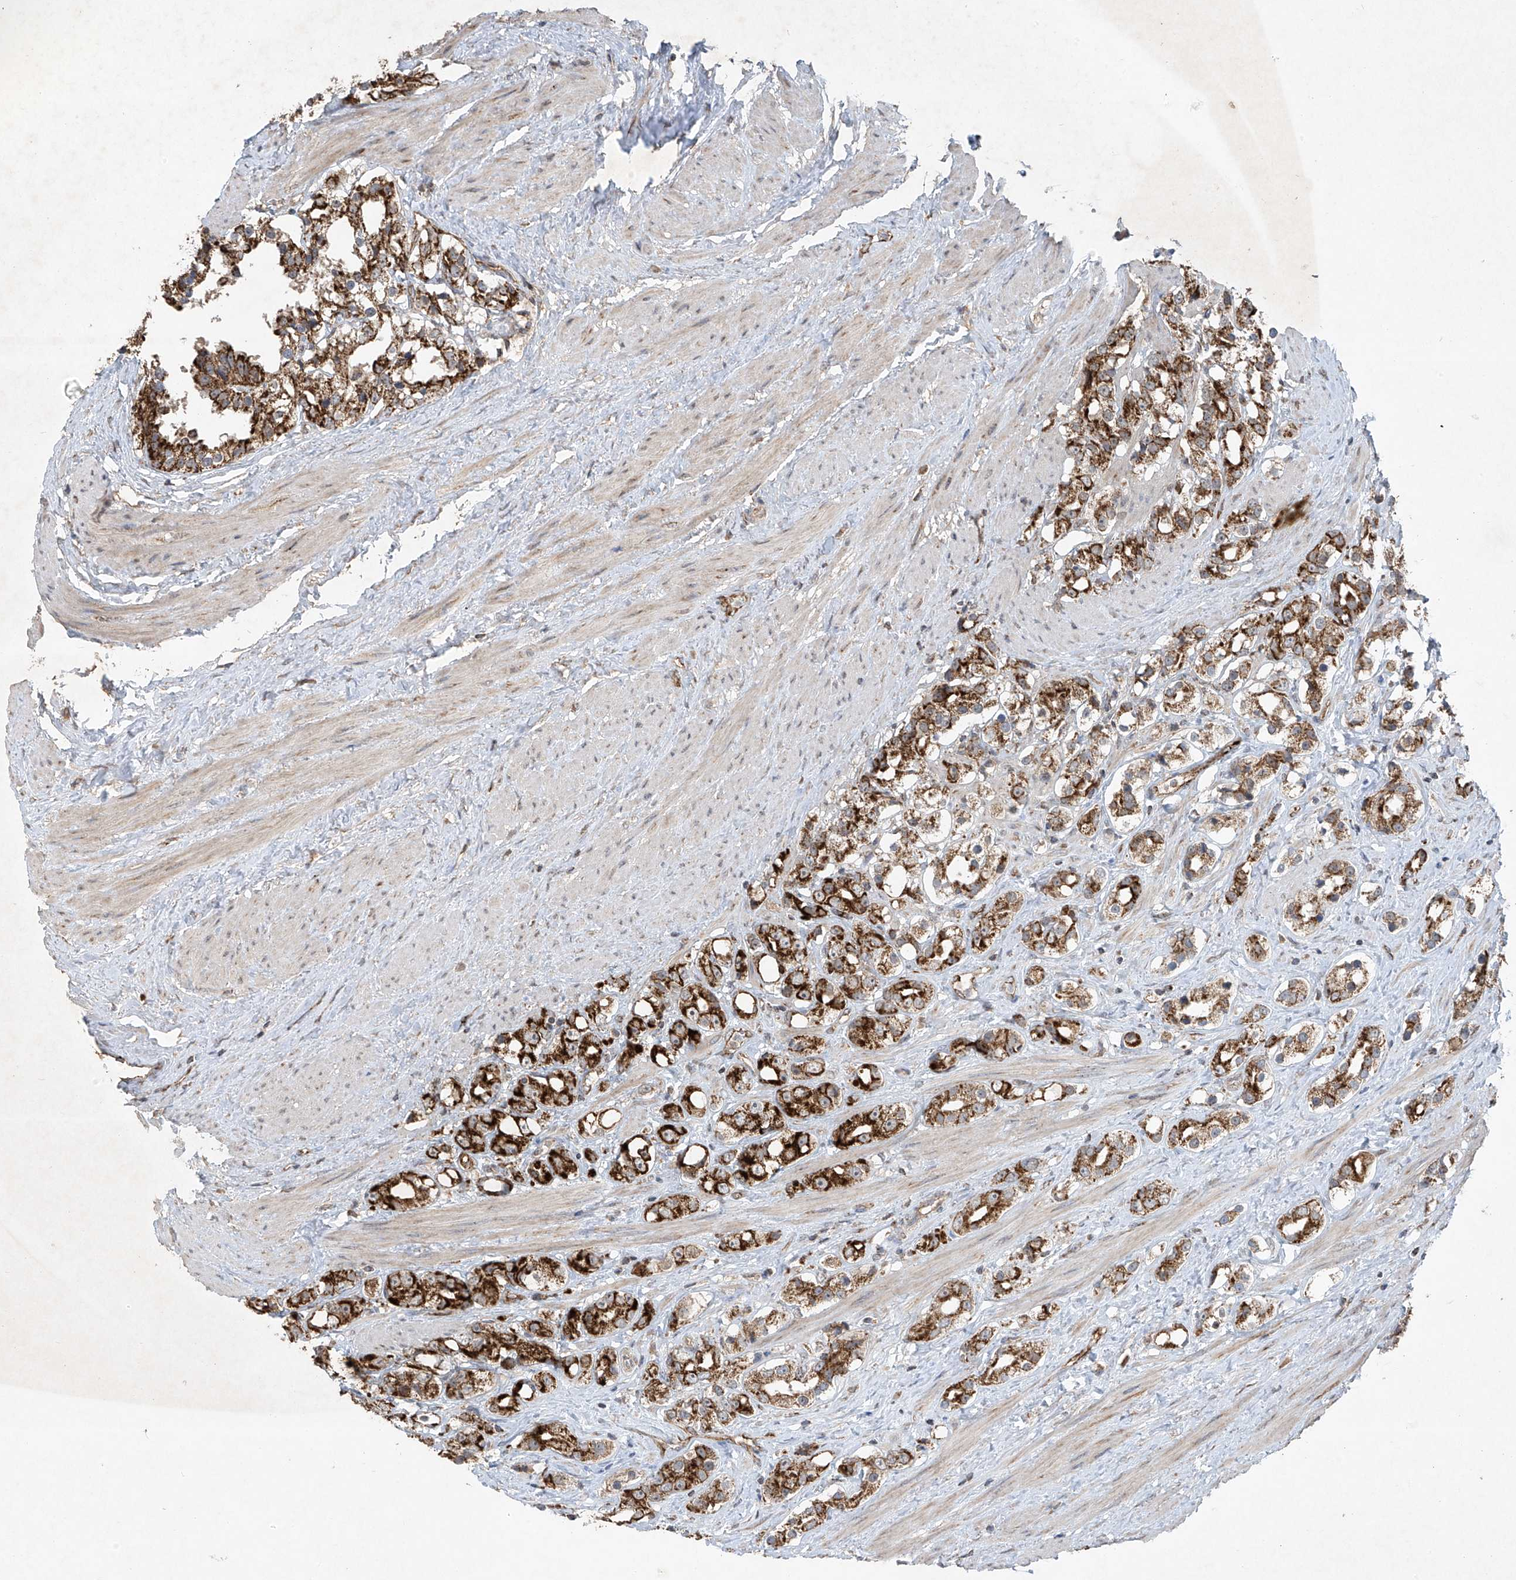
{"staining": {"intensity": "strong", "quantity": ">75%", "location": "cytoplasmic/membranous"}, "tissue": "prostate cancer", "cell_type": "Tumor cells", "image_type": "cancer", "snomed": [{"axis": "morphology", "description": "Adenocarcinoma, NOS"}, {"axis": "topography", "description": "Prostate"}], "caption": "DAB immunohistochemical staining of prostate cancer (adenocarcinoma) shows strong cytoplasmic/membranous protein positivity in about >75% of tumor cells.", "gene": "UQCC1", "patient": {"sex": "male", "age": 79}}